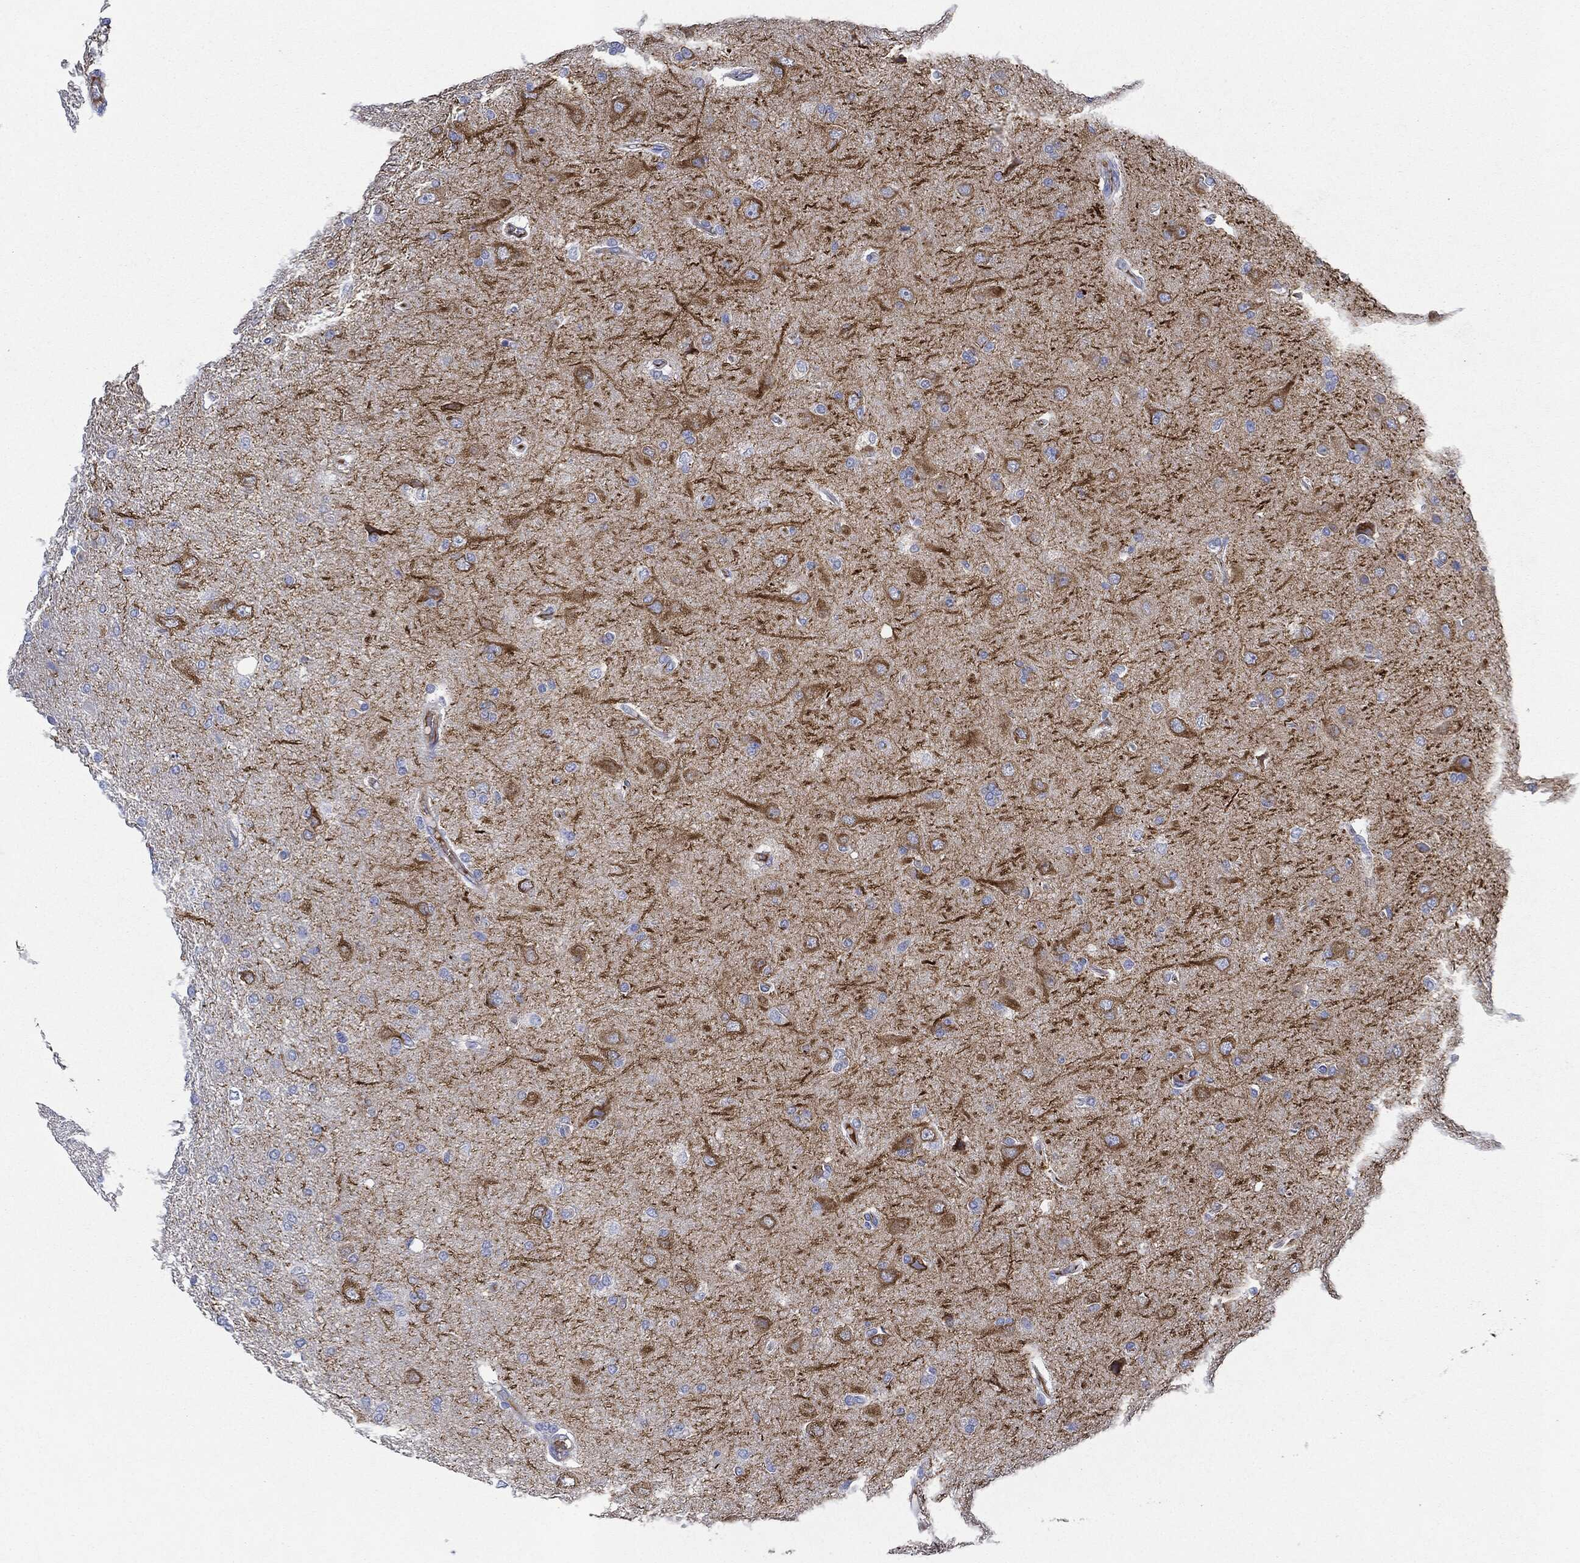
{"staining": {"intensity": "negative", "quantity": "none", "location": "none"}, "tissue": "glioma", "cell_type": "Tumor cells", "image_type": "cancer", "snomed": [{"axis": "morphology", "description": "Glioma, malignant, High grade"}, {"axis": "topography", "description": "Cerebral cortex"}], "caption": "Micrograph shows no protein staining in tumor cells of malignant glioma (high-grade) tissue.", "gene": "IGLV6-57", "patient": {"sex": "male", "age": 70}}